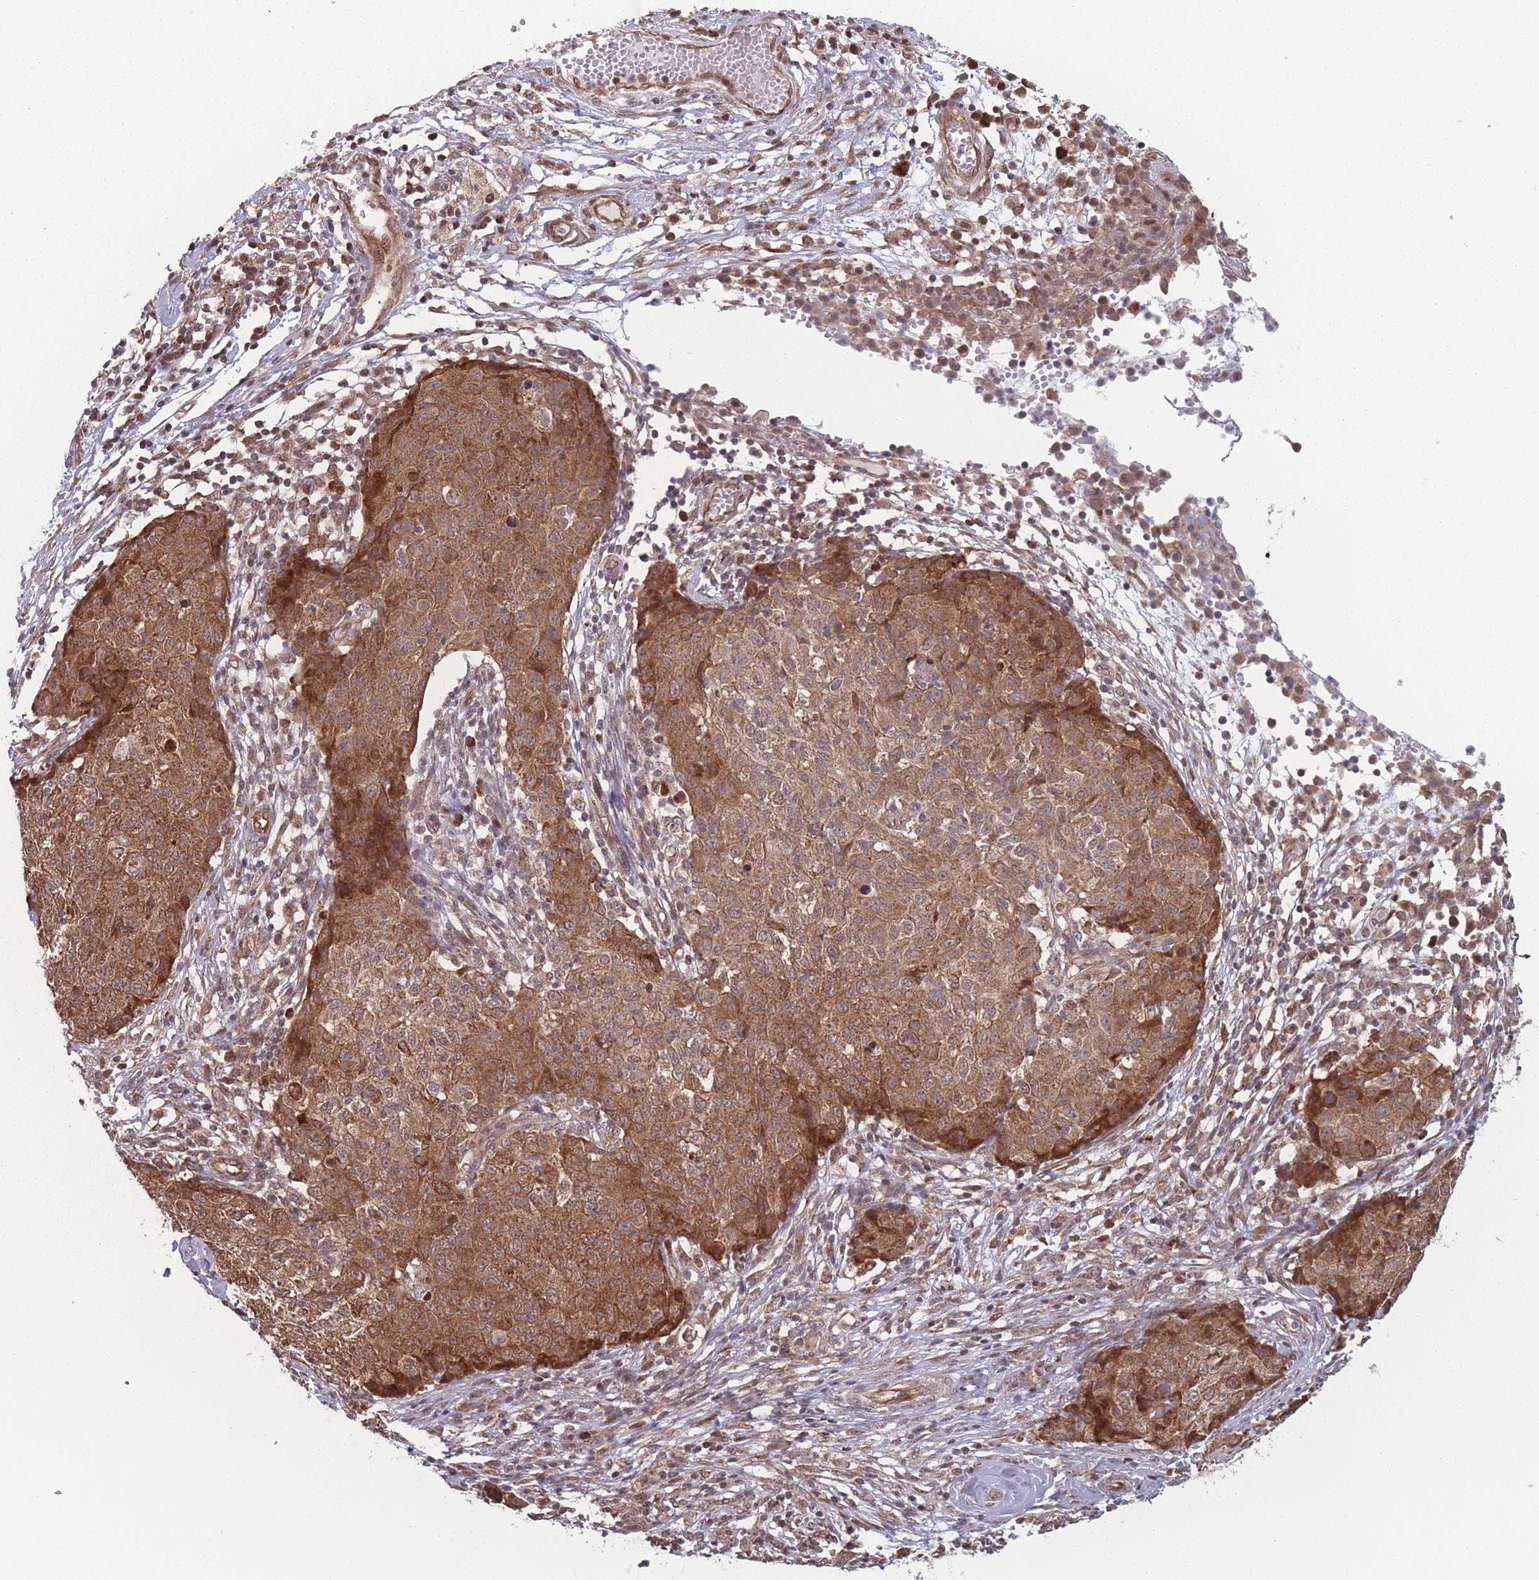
{"staining": {"intensity": "moderate", "quantity": ">75%", "location": "cytoplasmic/membranous"}, "tissue": "ovarian cancer", "cell_type": "Tumor cells", "image_type": "cancer", "snomed": [{"axis": "morphology", "description": "Carcinoma, endometroid"}, {"axis": "topography", "description": "Ovary"}], "caption": "Approximately >75% of tumor cells in ovarian cancer (endometroid carcinoma) exhibit moderate cytoplasmic/membranous protein expression as visualized by brown immunohistochemical staining.", "gene": "RPS18", "patient": {"sex": "female", "age": 42}}